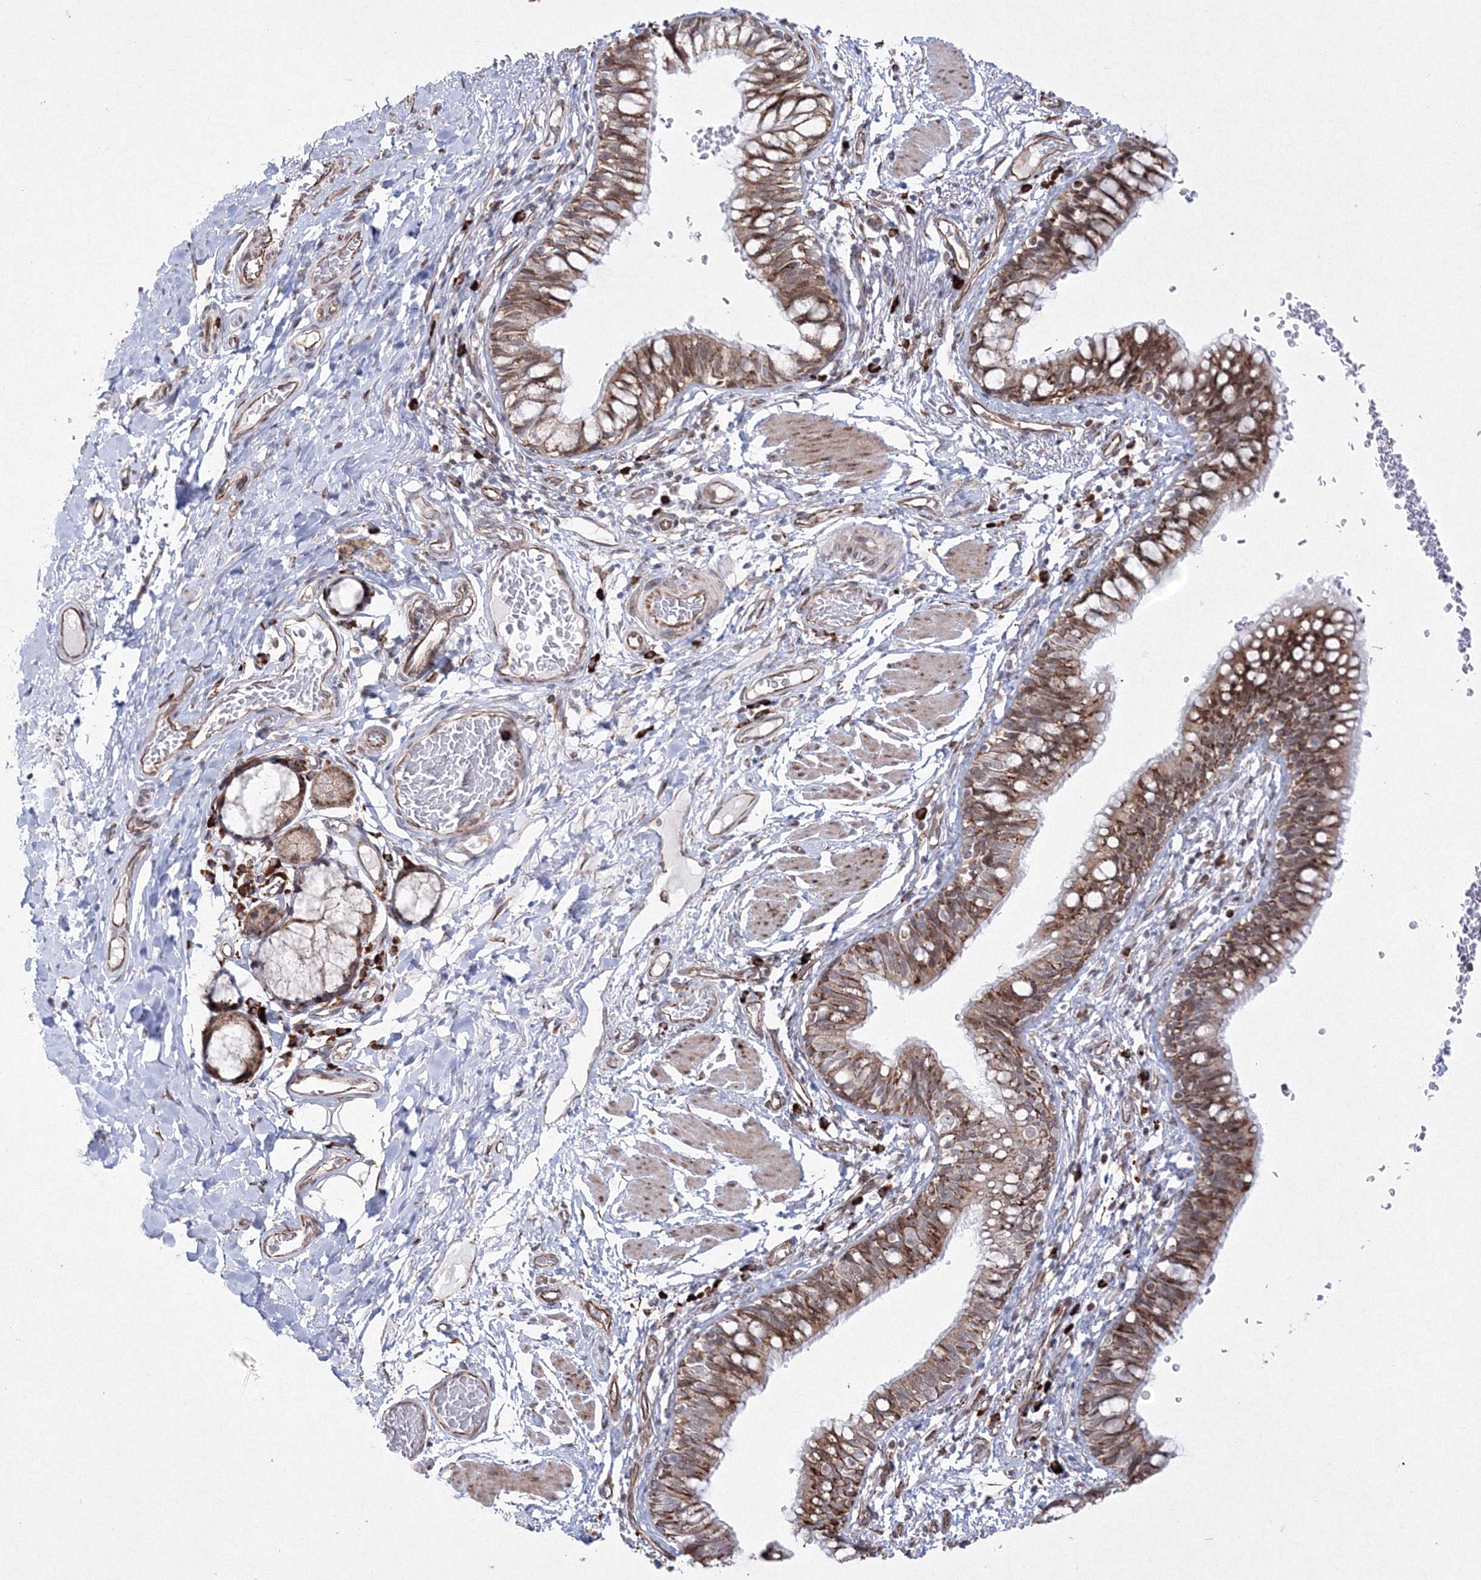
{"staining": {"intensity": "moderate", "quantity": ">75%", "location": "cytoplasmic/membranous"}, "tissue": "bronchus", "cell_type": "Respiratory epithelial cells", "image_type": "normal", "snomed": [{"axis": "morphology", "description": "Normal tissue, NOS"}, {"axis": "topography", "description": "Cartilage tissue"}, {"axis": "topography", "description": "Bronchus"}], "caption": "Immunohistochemistry of normal bronchus exhibits medium levels of moderate cytoplasmic/membranous positivity in about >75% of respiratory epithelial cells. (DAB IHC, brown staining for protein, blue staining for nuclei).", "gene": "EFCAB12", "patient": {"sex": "female", "age": 36}}